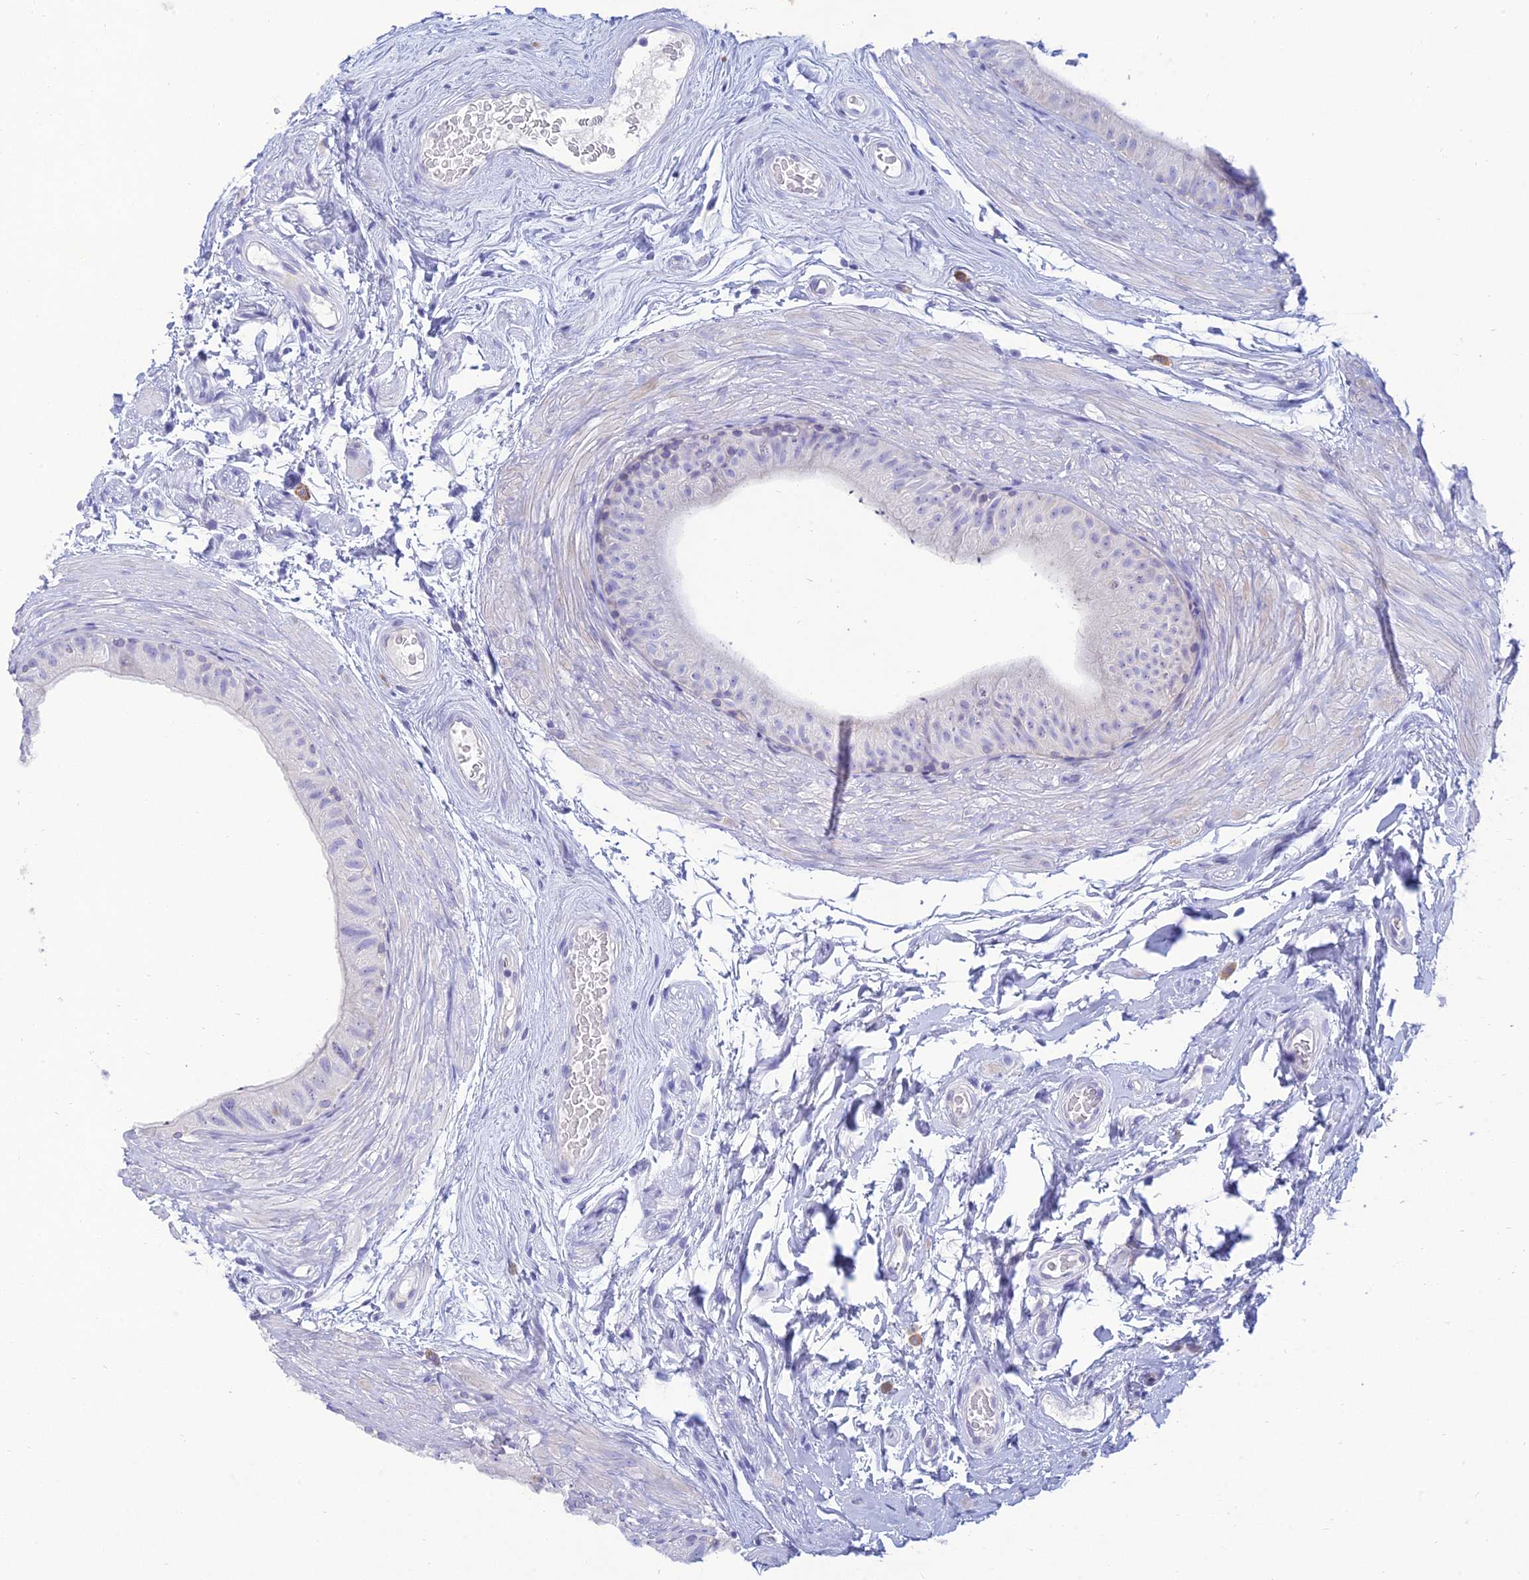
{"staining": {"intensity": "negative", "quantity": "none", "location": "none"}, "tissue": "epididymis", "cell_type": "Glandular cells", "image_type": "normal", "snomed": [{"axis": "morphology", "description": "Normal tissue, NOS"}, {"axis": "topography", "description": "Epididymis"}], "caption": "An immunohistochemistry (IHC) histopathology image of benign epididymis is shown. There is no staining in glandular cells of epididymis. The staining is performed using DAB (3,3'-diaminobenzidine) brown chromogen with nuclei counter-stained in using hematoxylin.", "gene": "MAL2", "patient": {"sex": "male", "age": 45}}